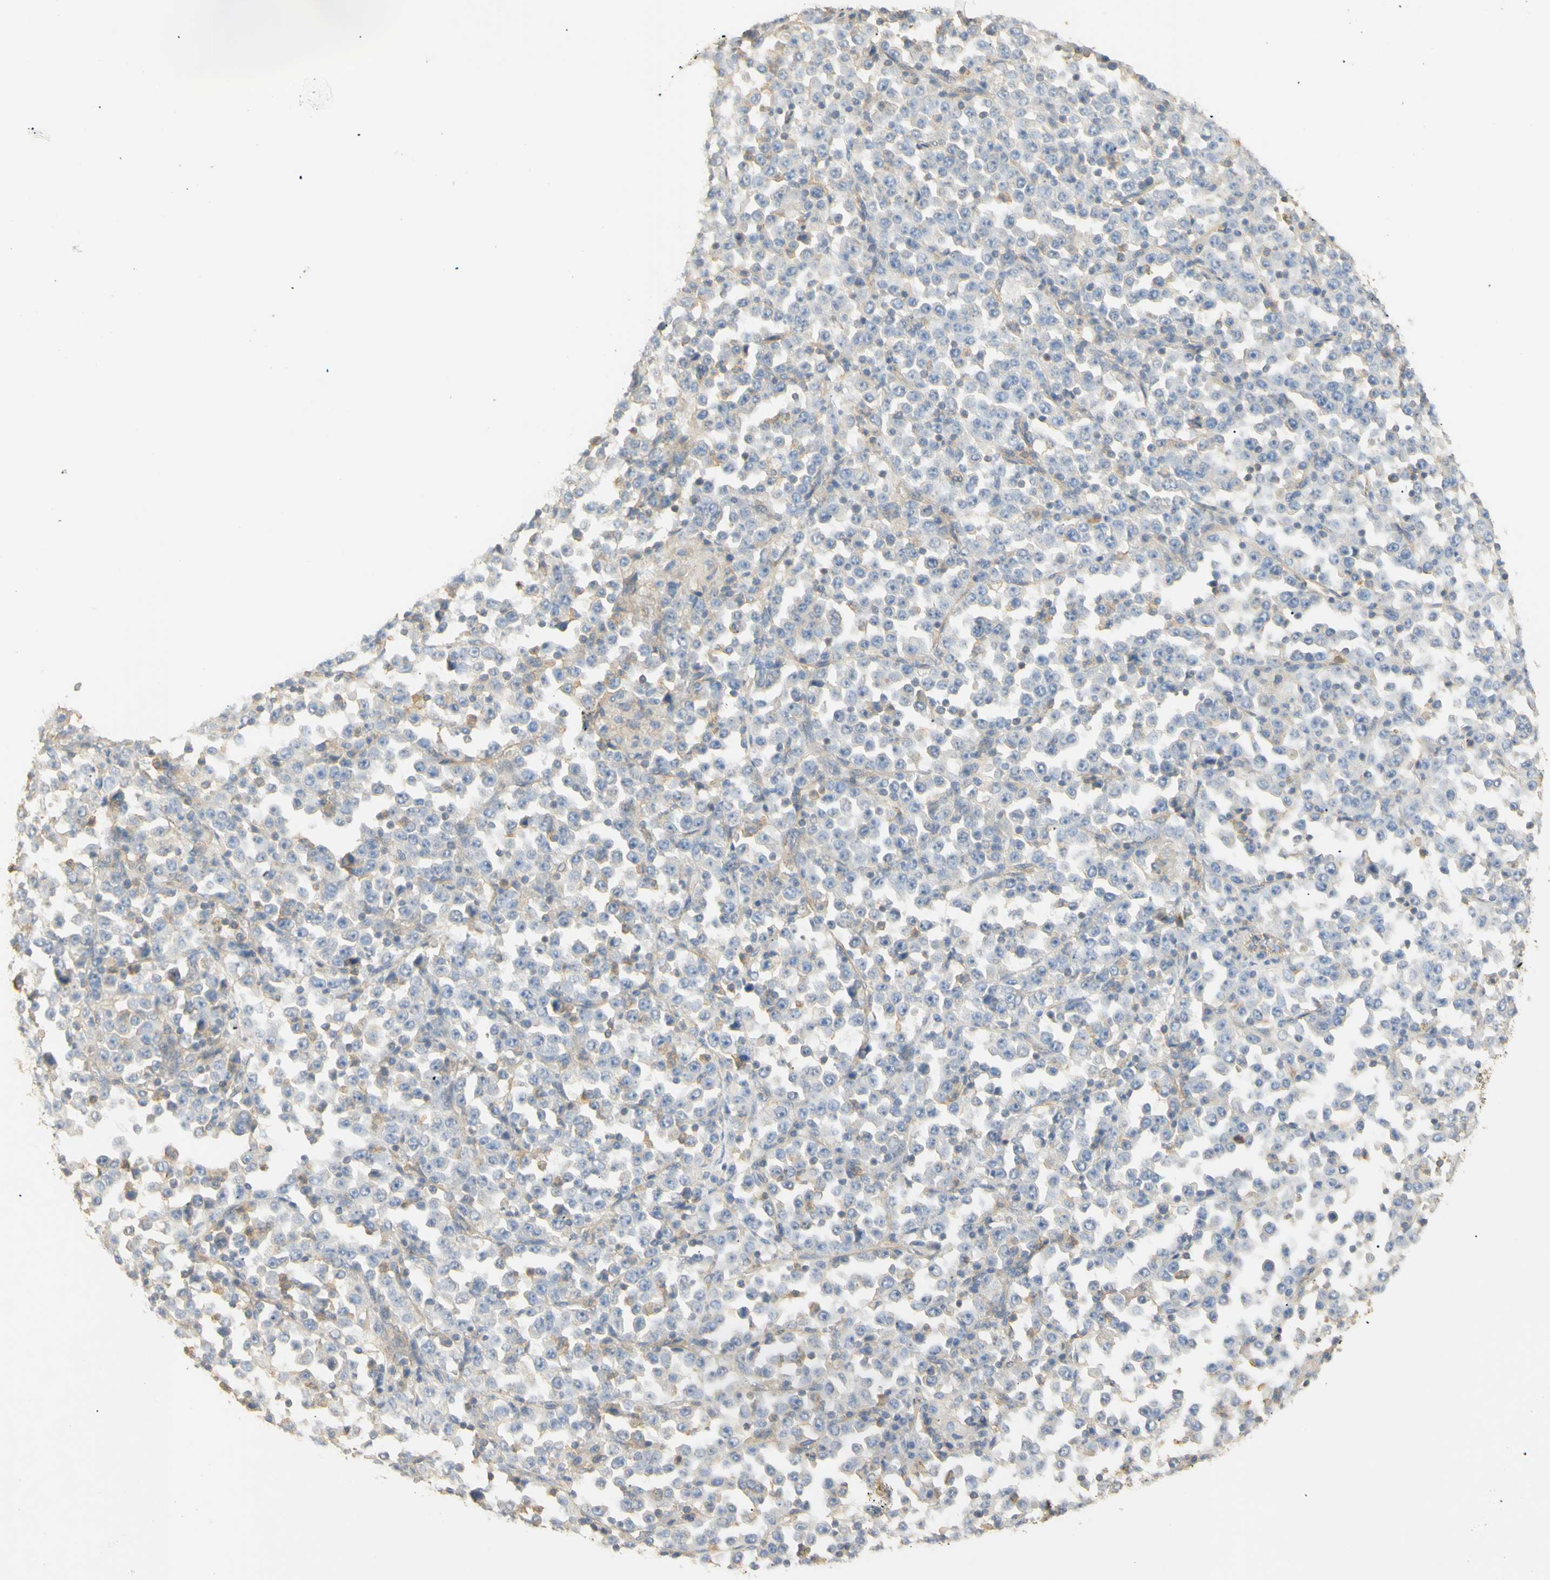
{"staining": {"intensity": "negative", "quantity": "none", "location": "none"}, "tissue": "stomach cancer", "cell_type": "Tumor cells", "image_type": "cancer", "snomed": [{"axis": "morphology", "description": "Normal tissue, NOS"}, {"axis": "morphology", "description": "Adenocarcinoma, NOS"}, {"axis": "topography", "description": "Stomach, upper"}, {"axis": "topography", "description": "Stomach"}], "caption": "The IHC photomicrograph has no significant staining in tumor cells of stomach cancer tissue. (Brightfield microscopy of DAB IHC at high magnification).", "gene": "KCNE4", "patient": {"sex": "male", "age": 59}}